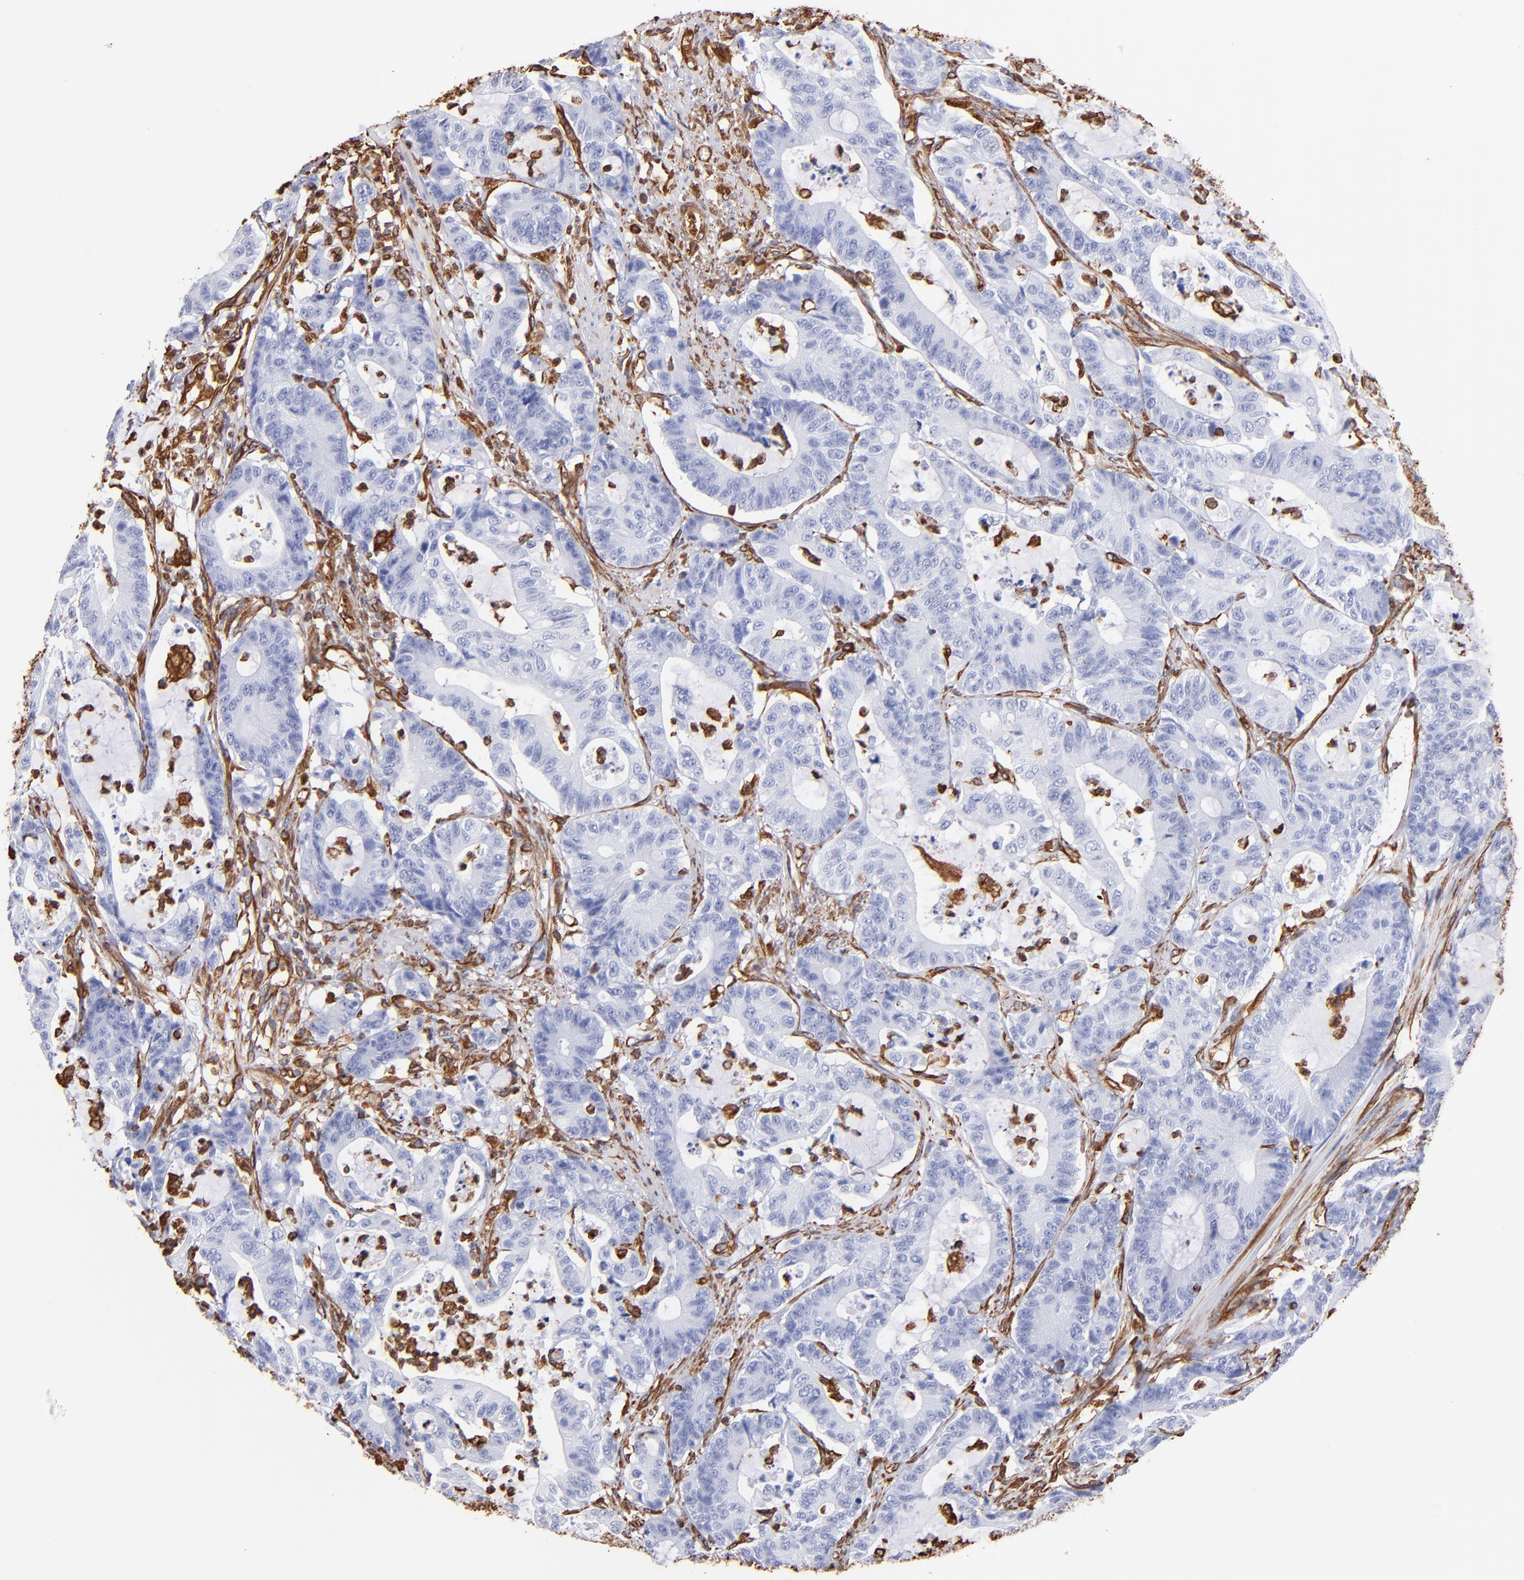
{"staining": {"intensity": "negative", "quantity": "none", "location": "none"}, "tissue": "colorectal cancer", "cell_type": "Tumor cells", "image_type": "cancer", "snomed": [{"axis": "morphology", "description": "Adenocarcinoma, NOS"}, {"axis": "topography", "description": "Colon"}], "caption": "Immunohistochemistry (IHC) histopathology image of neoplastic tissue: human colorectal adenocarcinoma stained with DAB exhibits no significant protein expression in tumor cells. Brightfield microscopy of immunohistochemistry (IHC) stained with DAB (3,3'-diaminobenzidine) (brown) and hematoxylin (blue), captured at high magnification.", "gene": "VIM", "patient": {"sex": "female", "age": 84}}